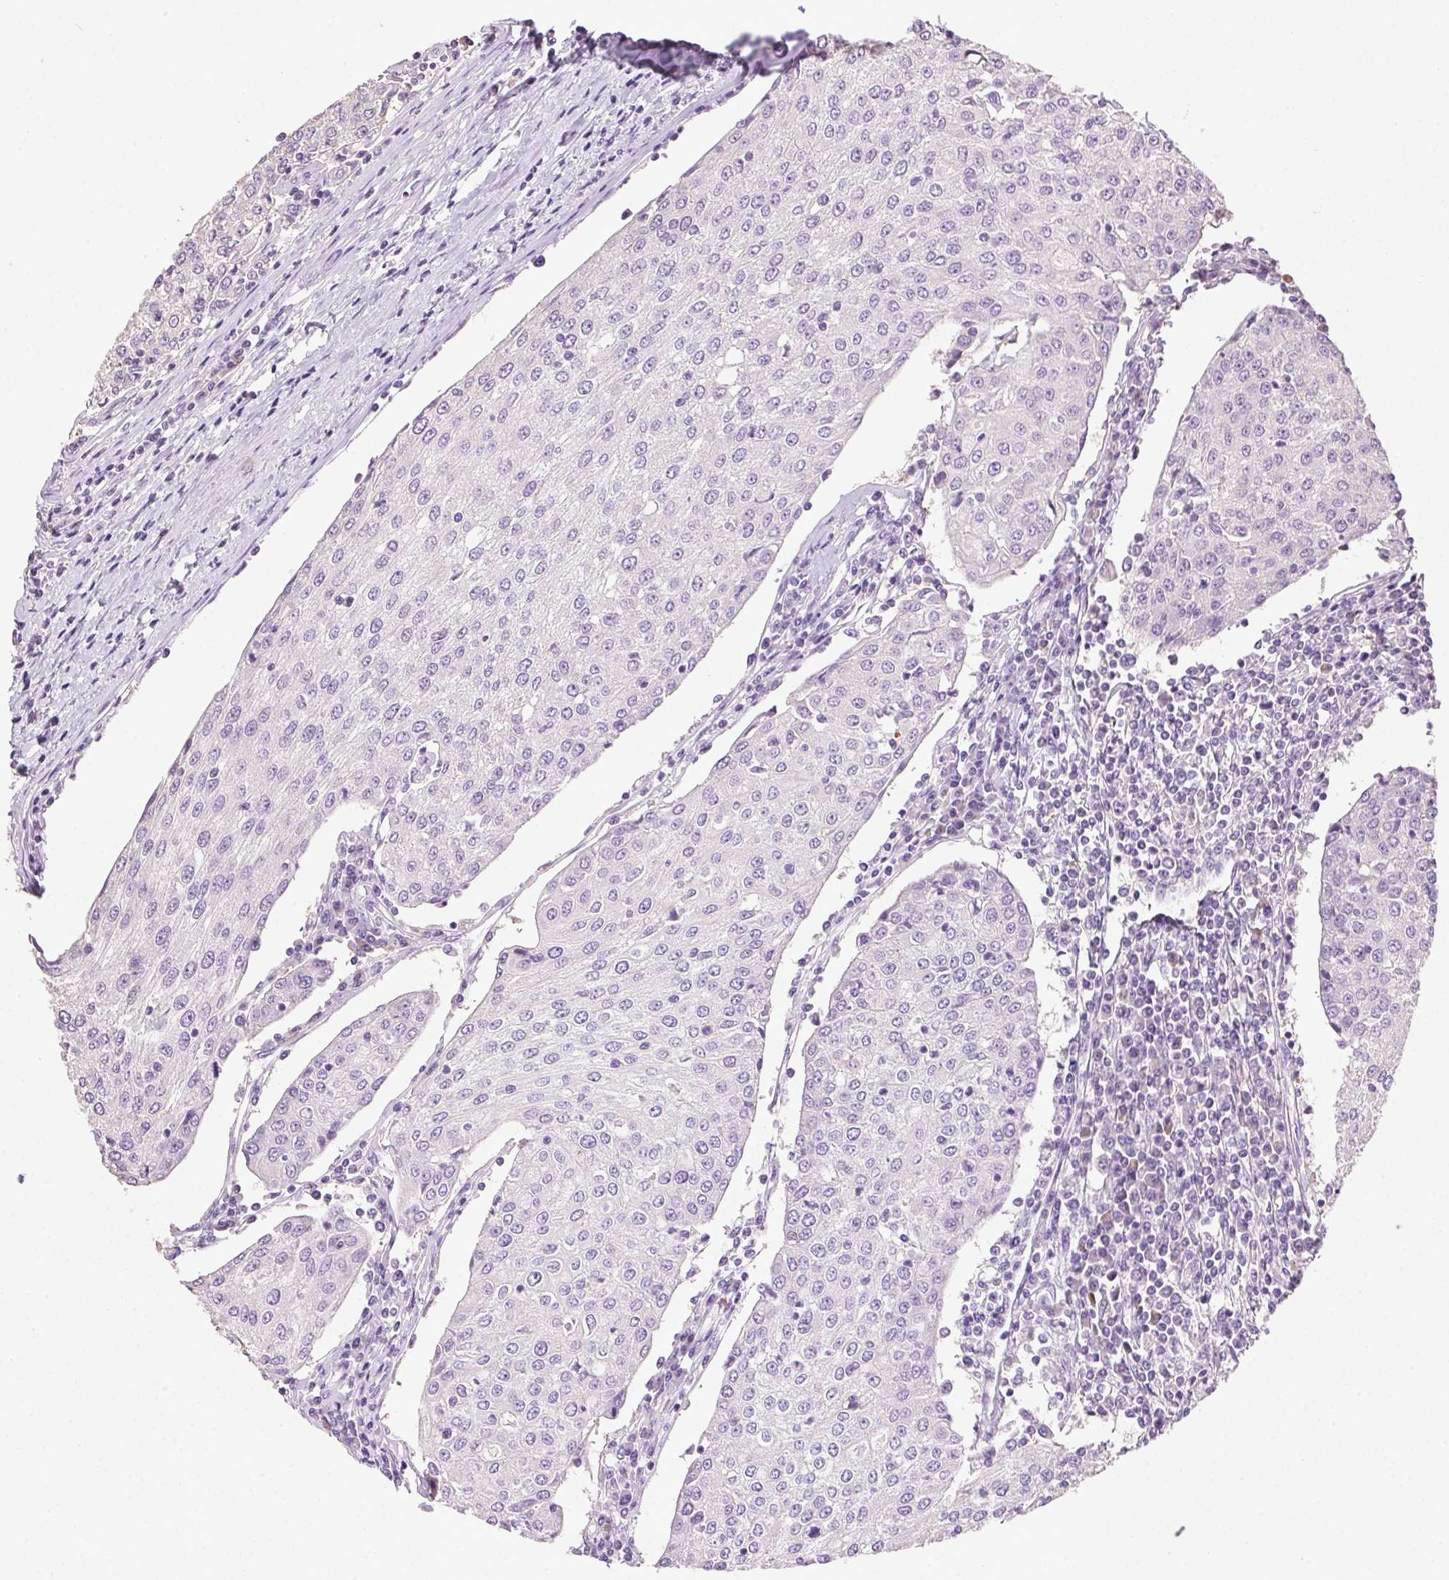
{"staining": {"intensity": "negative", "quantity": "none", "location": "none"}, "tissue": "urothelial cancer", "cell_type": "Tumor cells", "image_type": "cancer", "snomed": [{"axis": "morphology", "description": "Urothelial carcinoma, High grade"}, {"axis": "topography", "description": "Urinary bladder"}], "caption": "Protein analysis of urothelial carcinoma (high-grade) demonstrates no significant expression in tumor cells.", "gene": "SYCE2", "patient": {"sex": "female", "age": 85}}